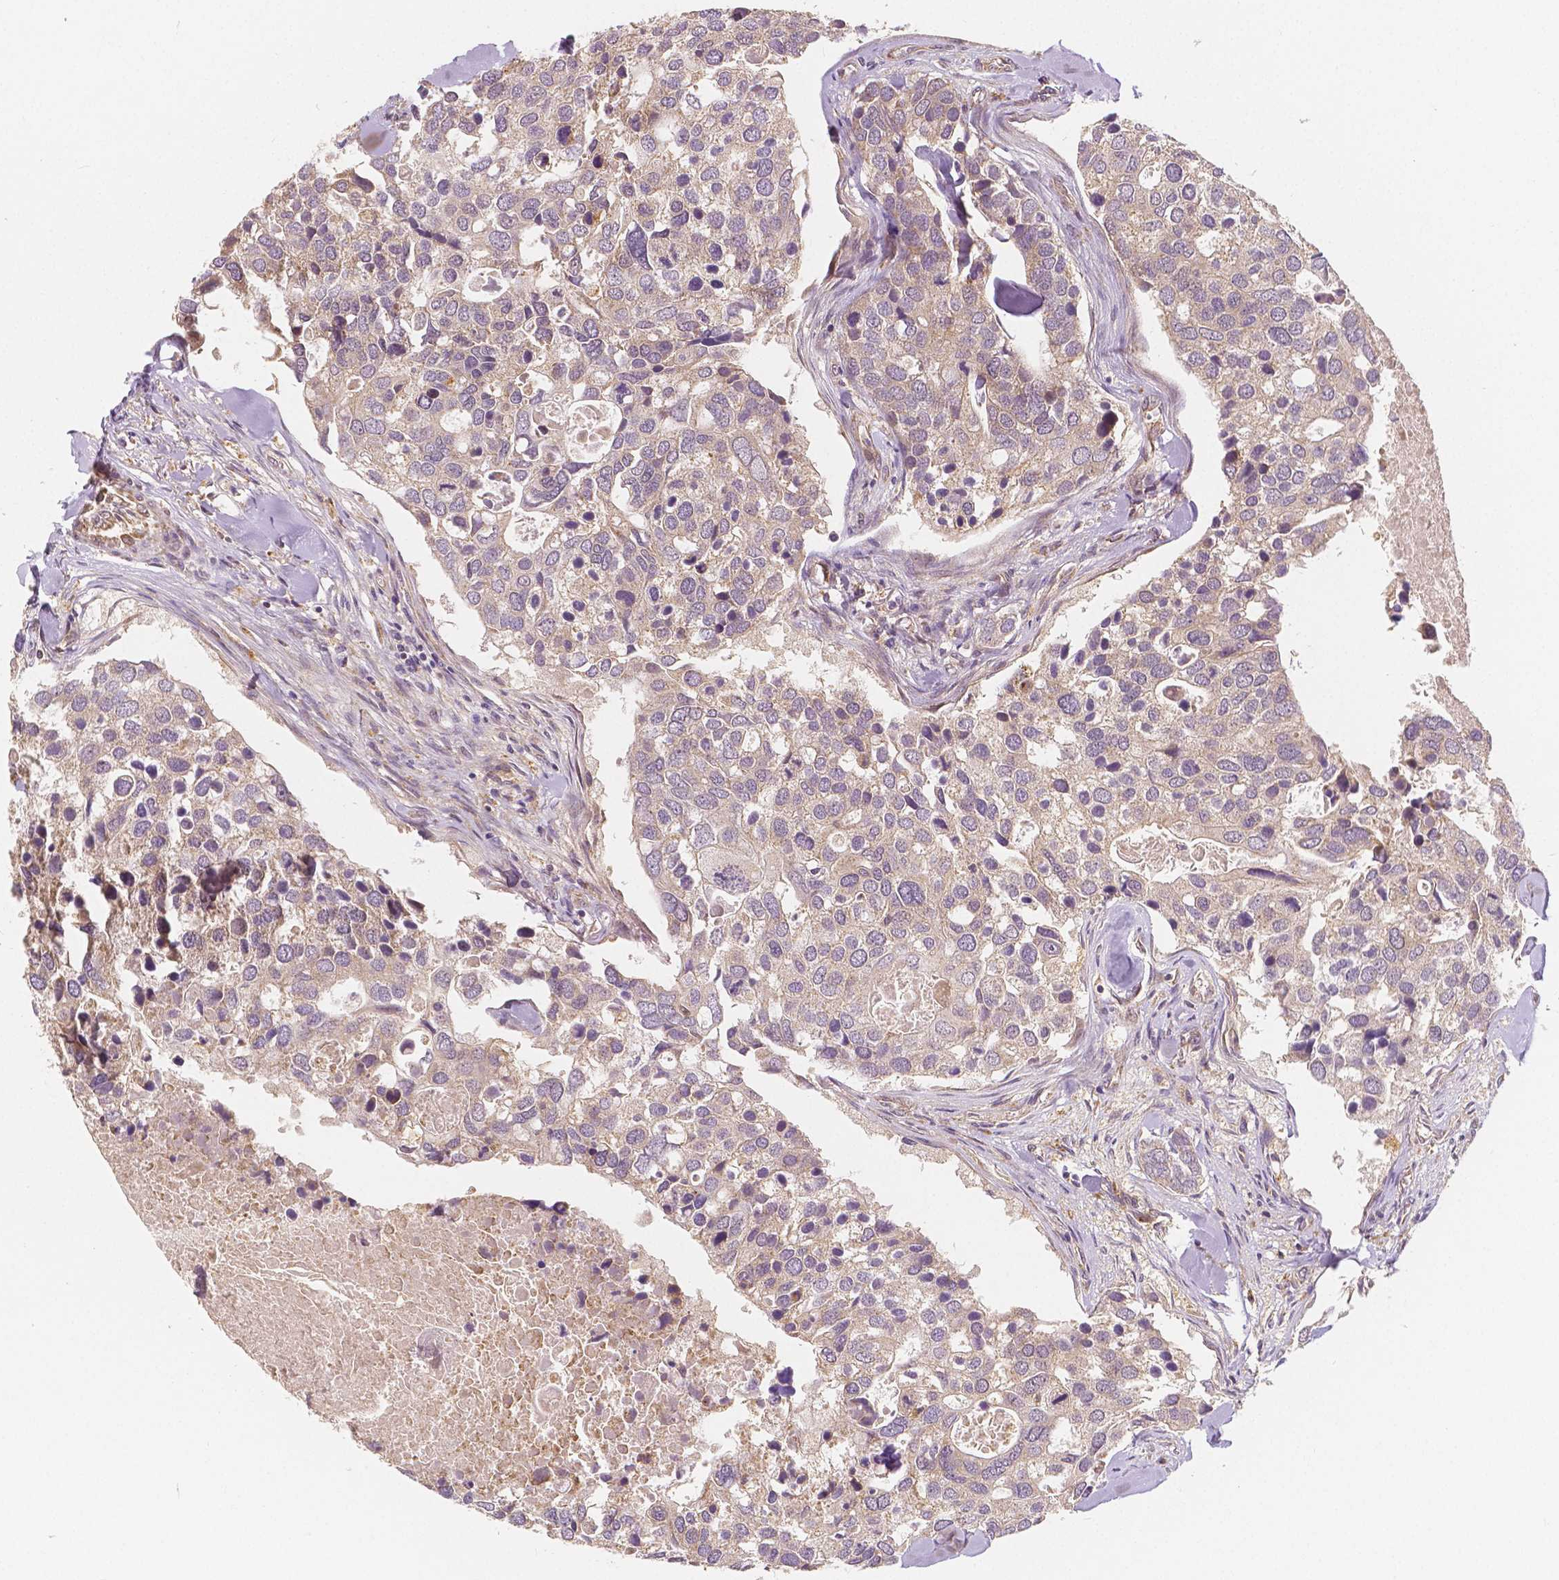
{"staining": {"intensity": "weak", "quantity": "25%-75%", "location": "cytoplasmic/membranous"}, "tissue": "breast cancer", "cell_type": "Tumor cells", "image_type": "cancer", "snomed": [{"axis": "morphology", "description": "Duct carcinoma"}, {"axis": "topography", "description": "Breast"}], "caption": "Immunohistochemical staining of human invasive ductal carcinoma (breast) displays low levels of weak cytoplasmic/membranous positivity in about 25%-75% of tumor cells.", "gene": "SNX12", "patient": {"sex": "female", "age": 83}}